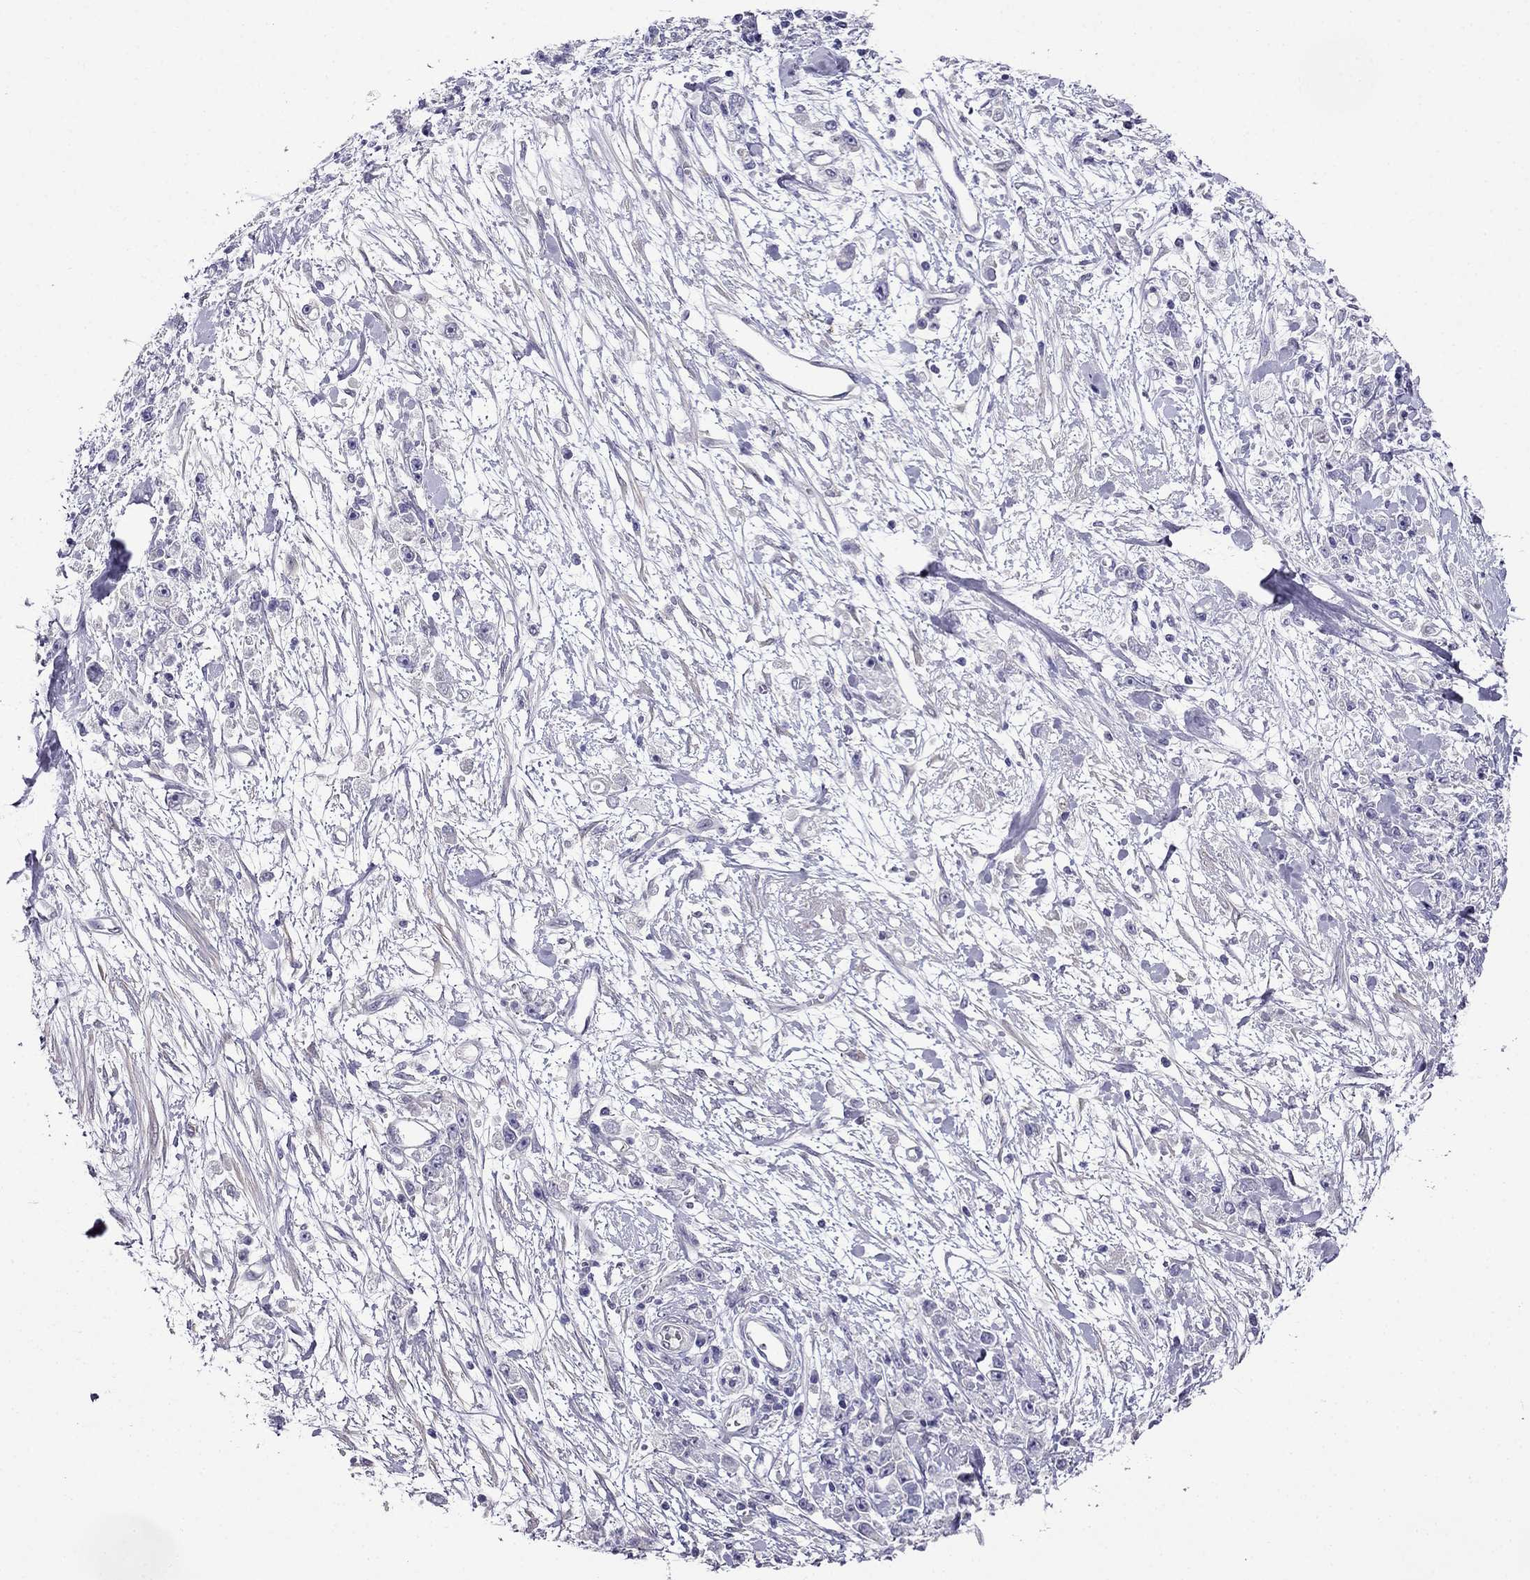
{"staining": {"intensity": "negative", "quantity": "none", "location": "none"}, "tissue": "stomach cancer", "cell_type": "Tumor cells", "image_type": "cancer", "snomed": [{"axis": "morphology", "description": "Adenocarcinoma, NOS"}, {"axis": "topography", "description": "Stomach"}], "caption": "There is no significant expression in tumor cells of stomach cancer (adenocarcinoma).", "gene": "SCNN1D", "patient": {"sex": "female", "age": 59}}